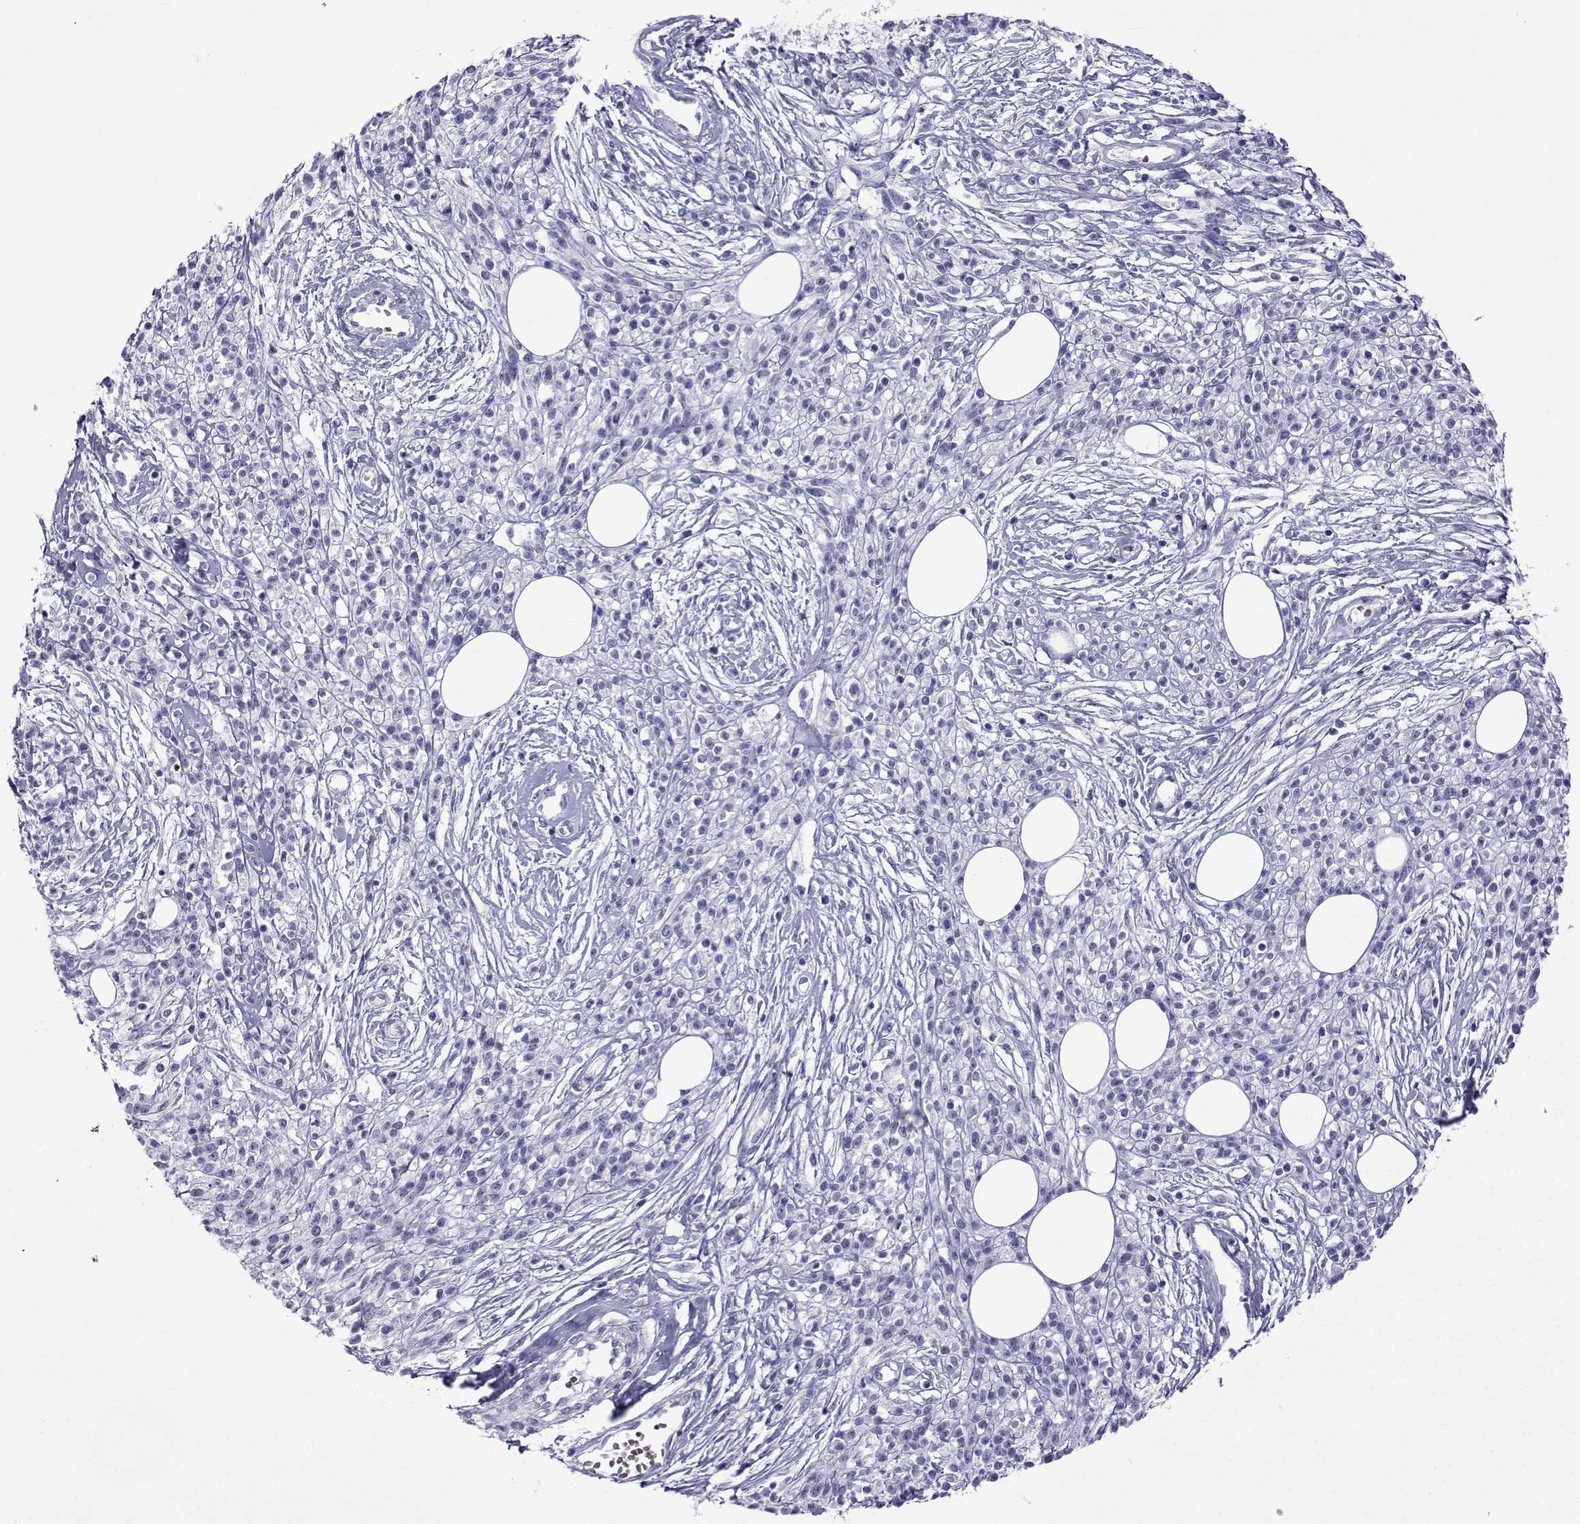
{"staining": {"intensity": "negative", "quantity": "none", "location": "none"}, "tissue": "melanoma", "cell_type": "Tumor cells", "image_type": "cancer", "snomed": [{"axis": "morphology", "description": "Malignant melanoma, NOS"}, {"axis": "topography", "description": "Skin"}, {"axis": "topography", "description": "Skin of trunk"}], "caption": "The histopathology image demonstrates no staining of tumor cells in malignant melanoma.", "gene": "ACTL7A", "patient": {"sex": "male", "age": 74}}